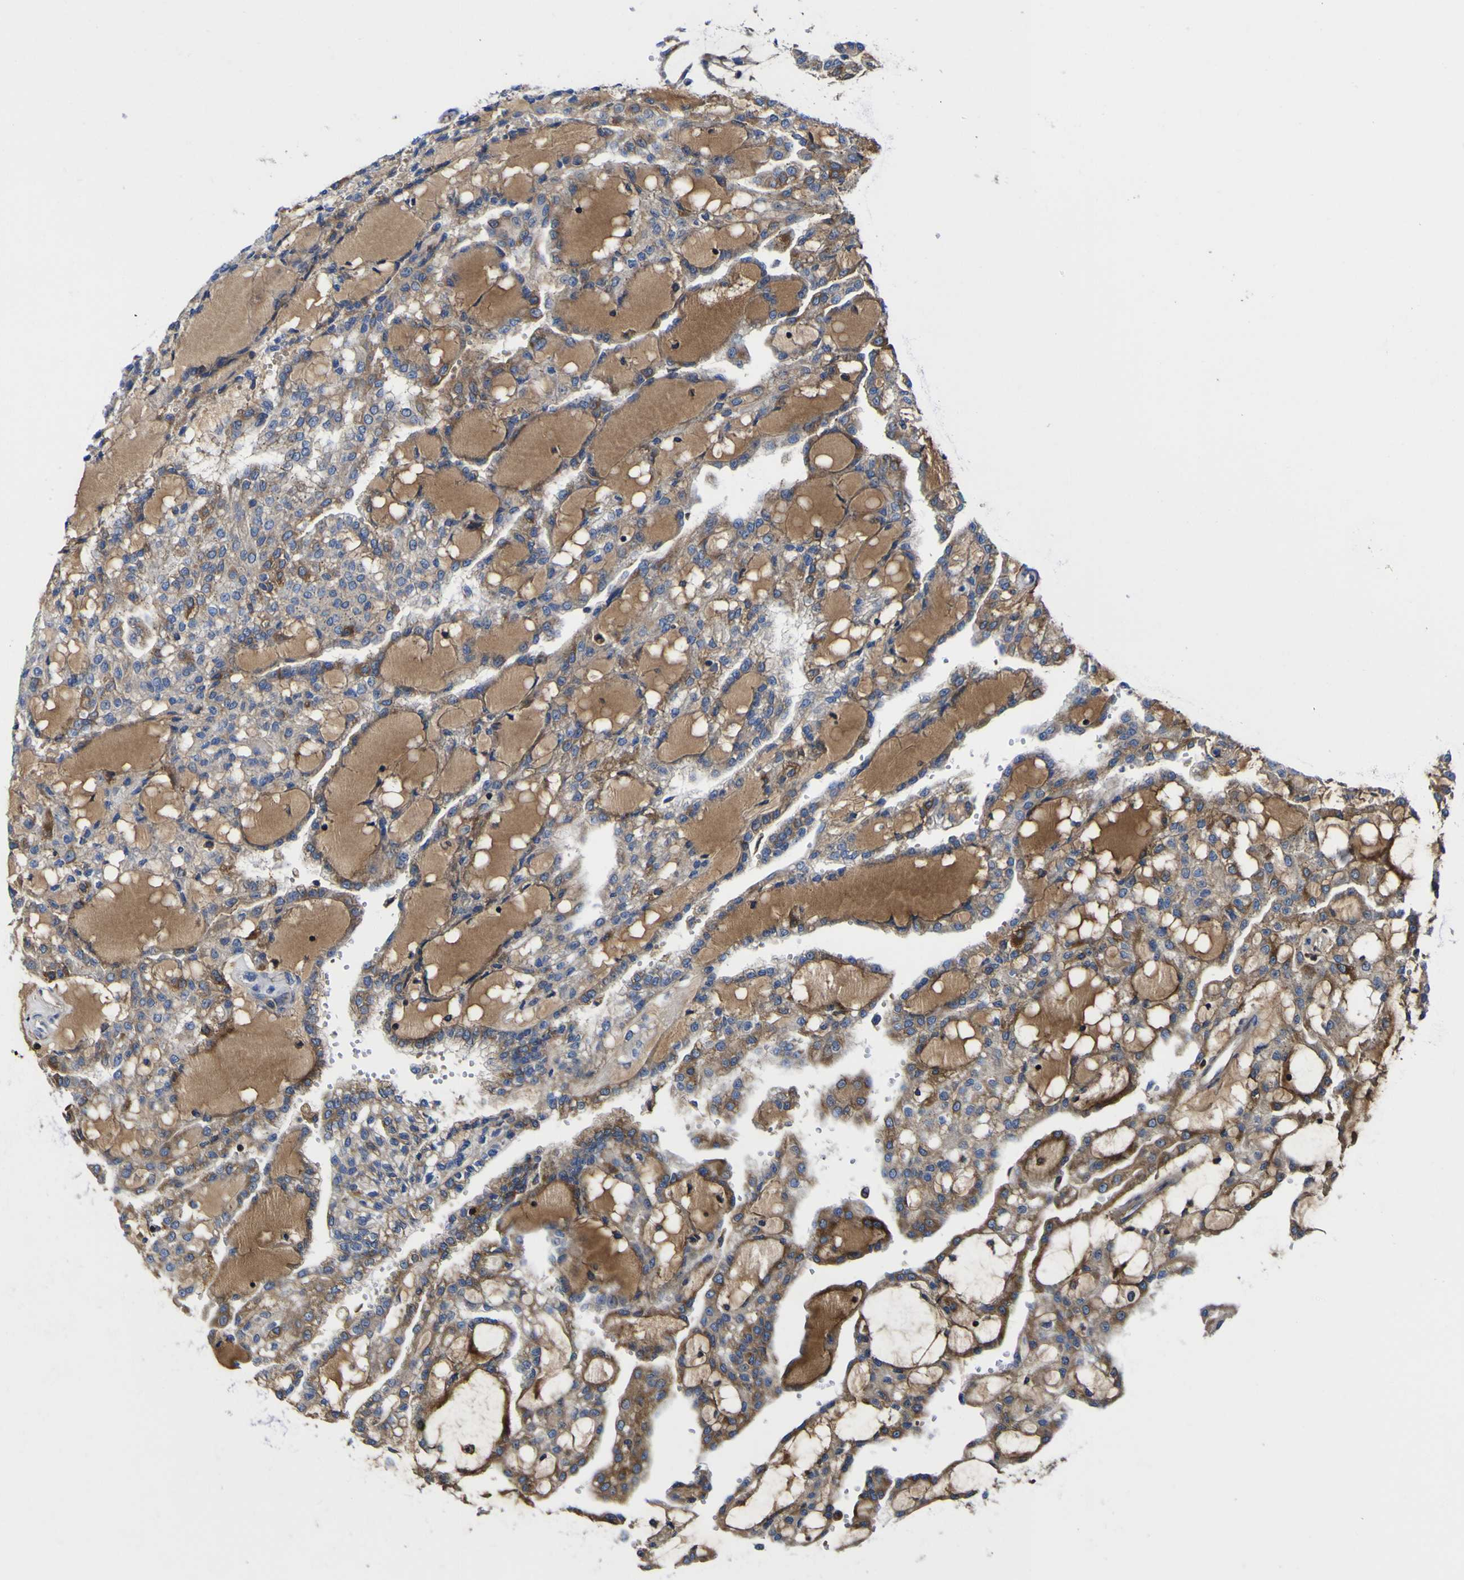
{"staining": {"intensity": "weak", "quantity": ">75%", "location": "cytoplasmic/membranous"}, "tissue": "renal cancer", "cell_type": "Tumor cells", "image_type": "cancer", "snomed": [{"axis": "morphology", "description": "Adenocarcinoma, NOS"}, {"axis": "topography", "description": "Kidney"}], "caption": "A low amount of weak cytoplasmic/membranous expression is seen in approximately >75% of tumor cells in adenocarcinoma (renal) tissue.", "gene": "CCDC90B", "patient": {"sex": "male", "age": 63}}